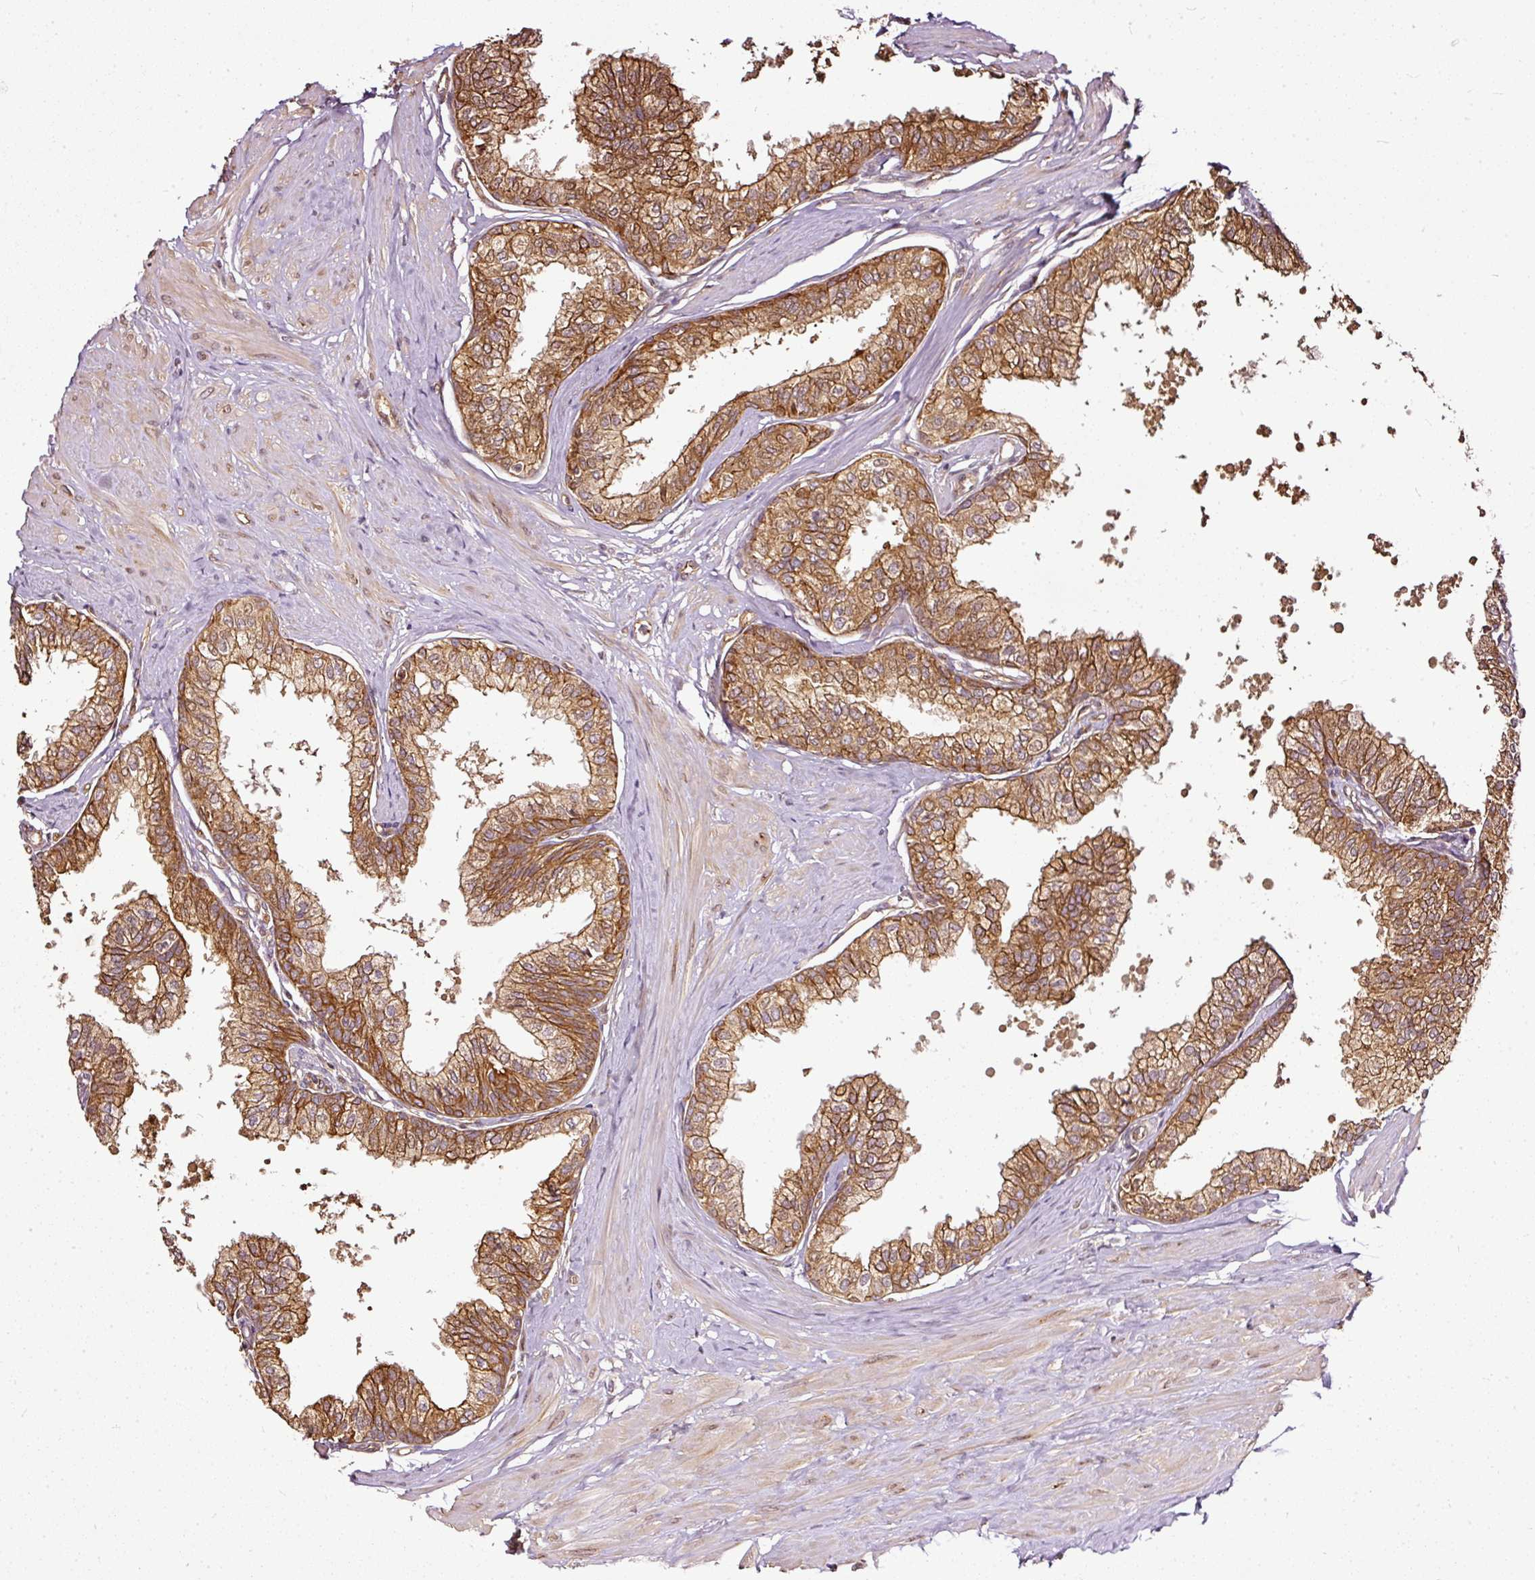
{"staining": {"intensity": "strong", "quantity": ">75%", "location": "cytoplasmic/membranous"}, "tissue": "seminal vesicle", "cell_type": "Glandular cells", "image_type": "normal", "snomed": [{"axis": "morphology", "description": "Normal tissue, NOS"}, {"axis": "topography", "description": "Prostate"}, {"axis": "topography", "description": "Seminal veicle"}], "caption": "Immunohistochemical staining of normal human seminal vesicle shows high levels of strong cytoplasmic/membranous staining in about >75% of glandular cells. The staining was performed using DAB to visualize the protein expression in brown, while the nuclei were stained in blue with hematoxylin (Magnification: 20x).", "gene": "MIF4GD", "patient": {"sex": "male", "age": 60}}